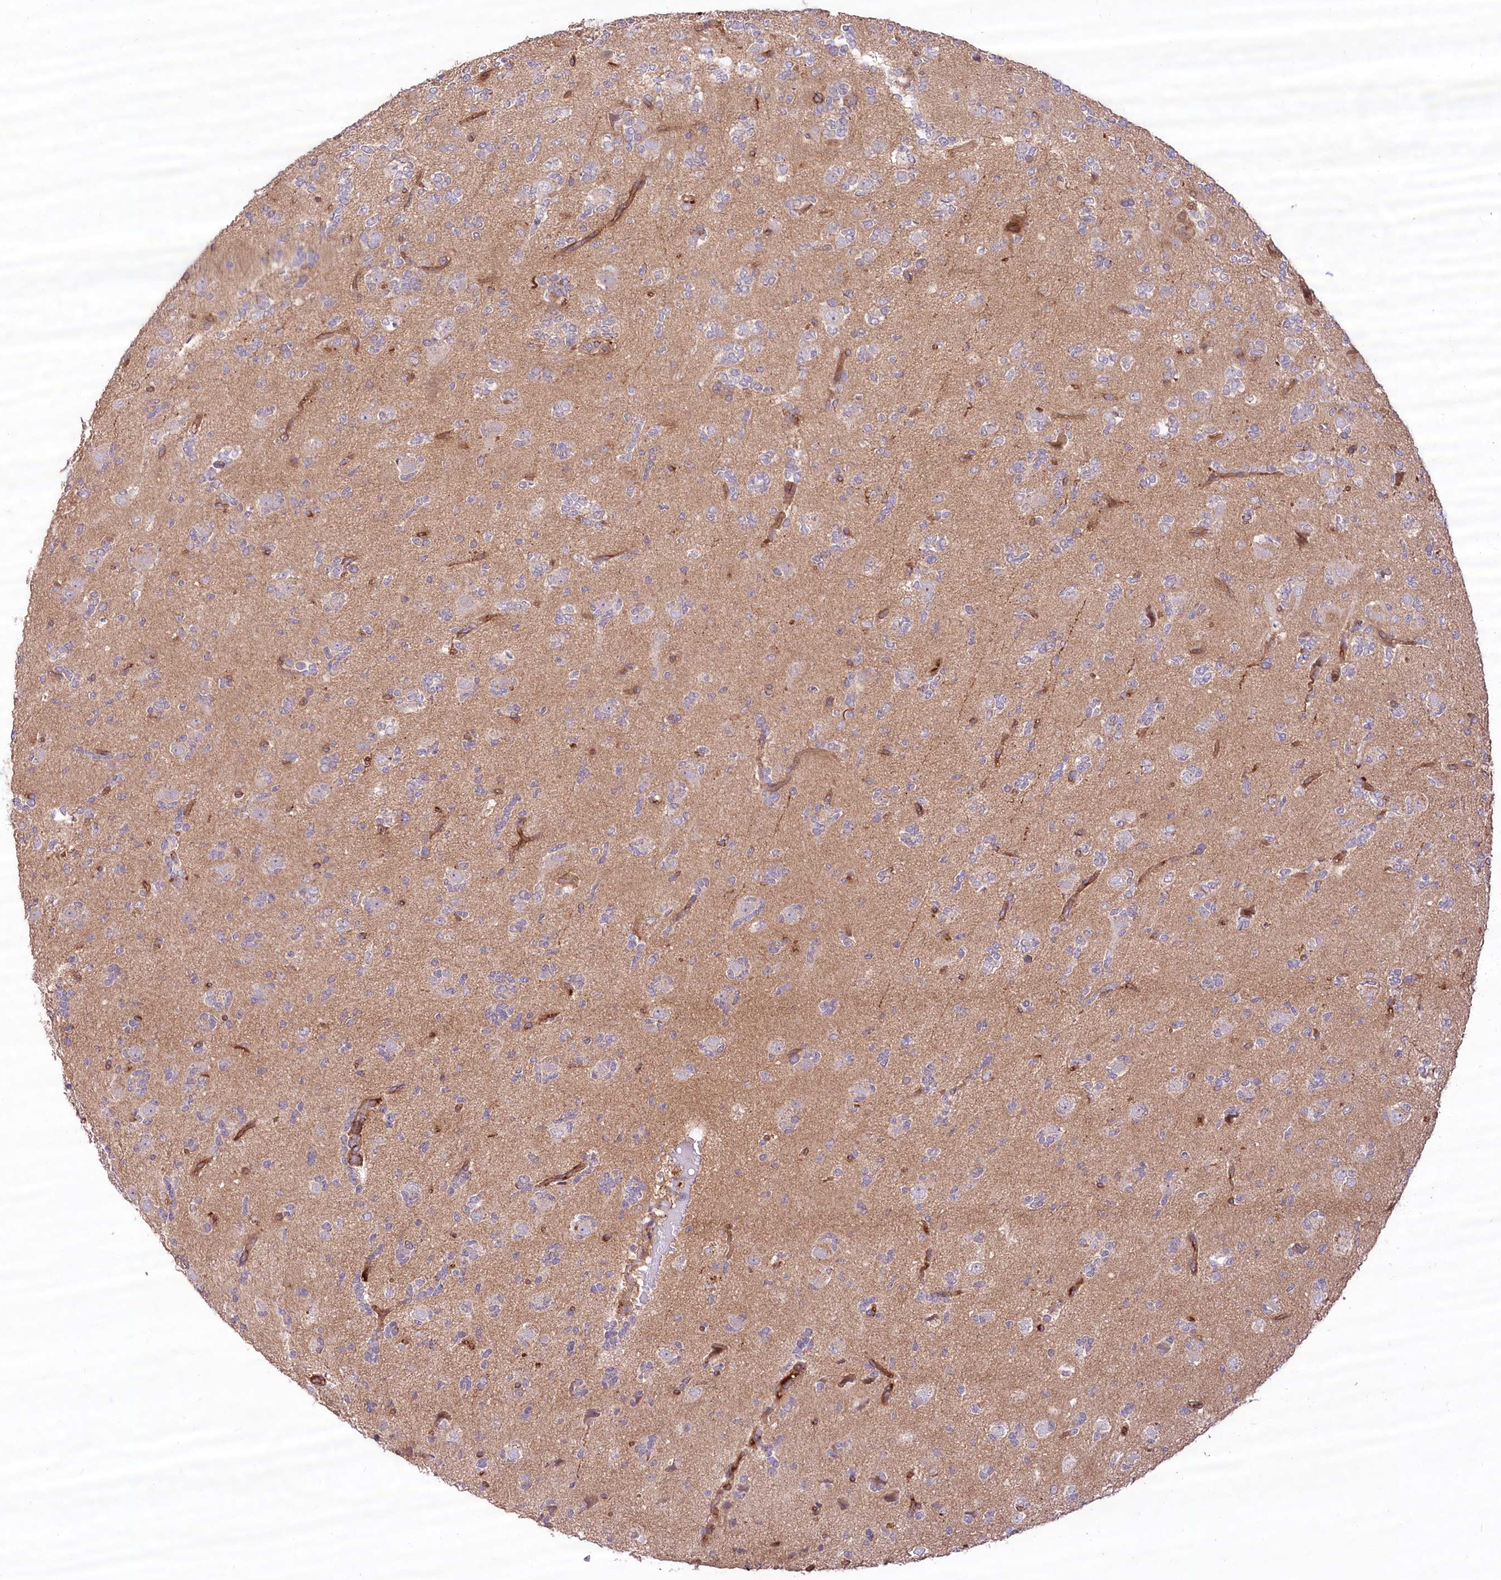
{"staining": {"intensity": "negative", "quantity": "none", "location": "none"}, "tissue": "glioma", "cell_type": "Tumor cells", "image_type": "cancer", "snomed": [{"axis": "morphology", "description": "Glioma, malignant, High grade"}, {"axis": "topography", "description": "Brain"}], "caption": "DAB immunohistochemical staining of glioma demonstrates no significant positivity in tumor cells. (DAB (3,3'-diaminobenzidine) immunohistochemistry (IHC) with hematoxylin counter stain).", "gene": "PSTK", "patient": {"sex": "female", "age": 62}}